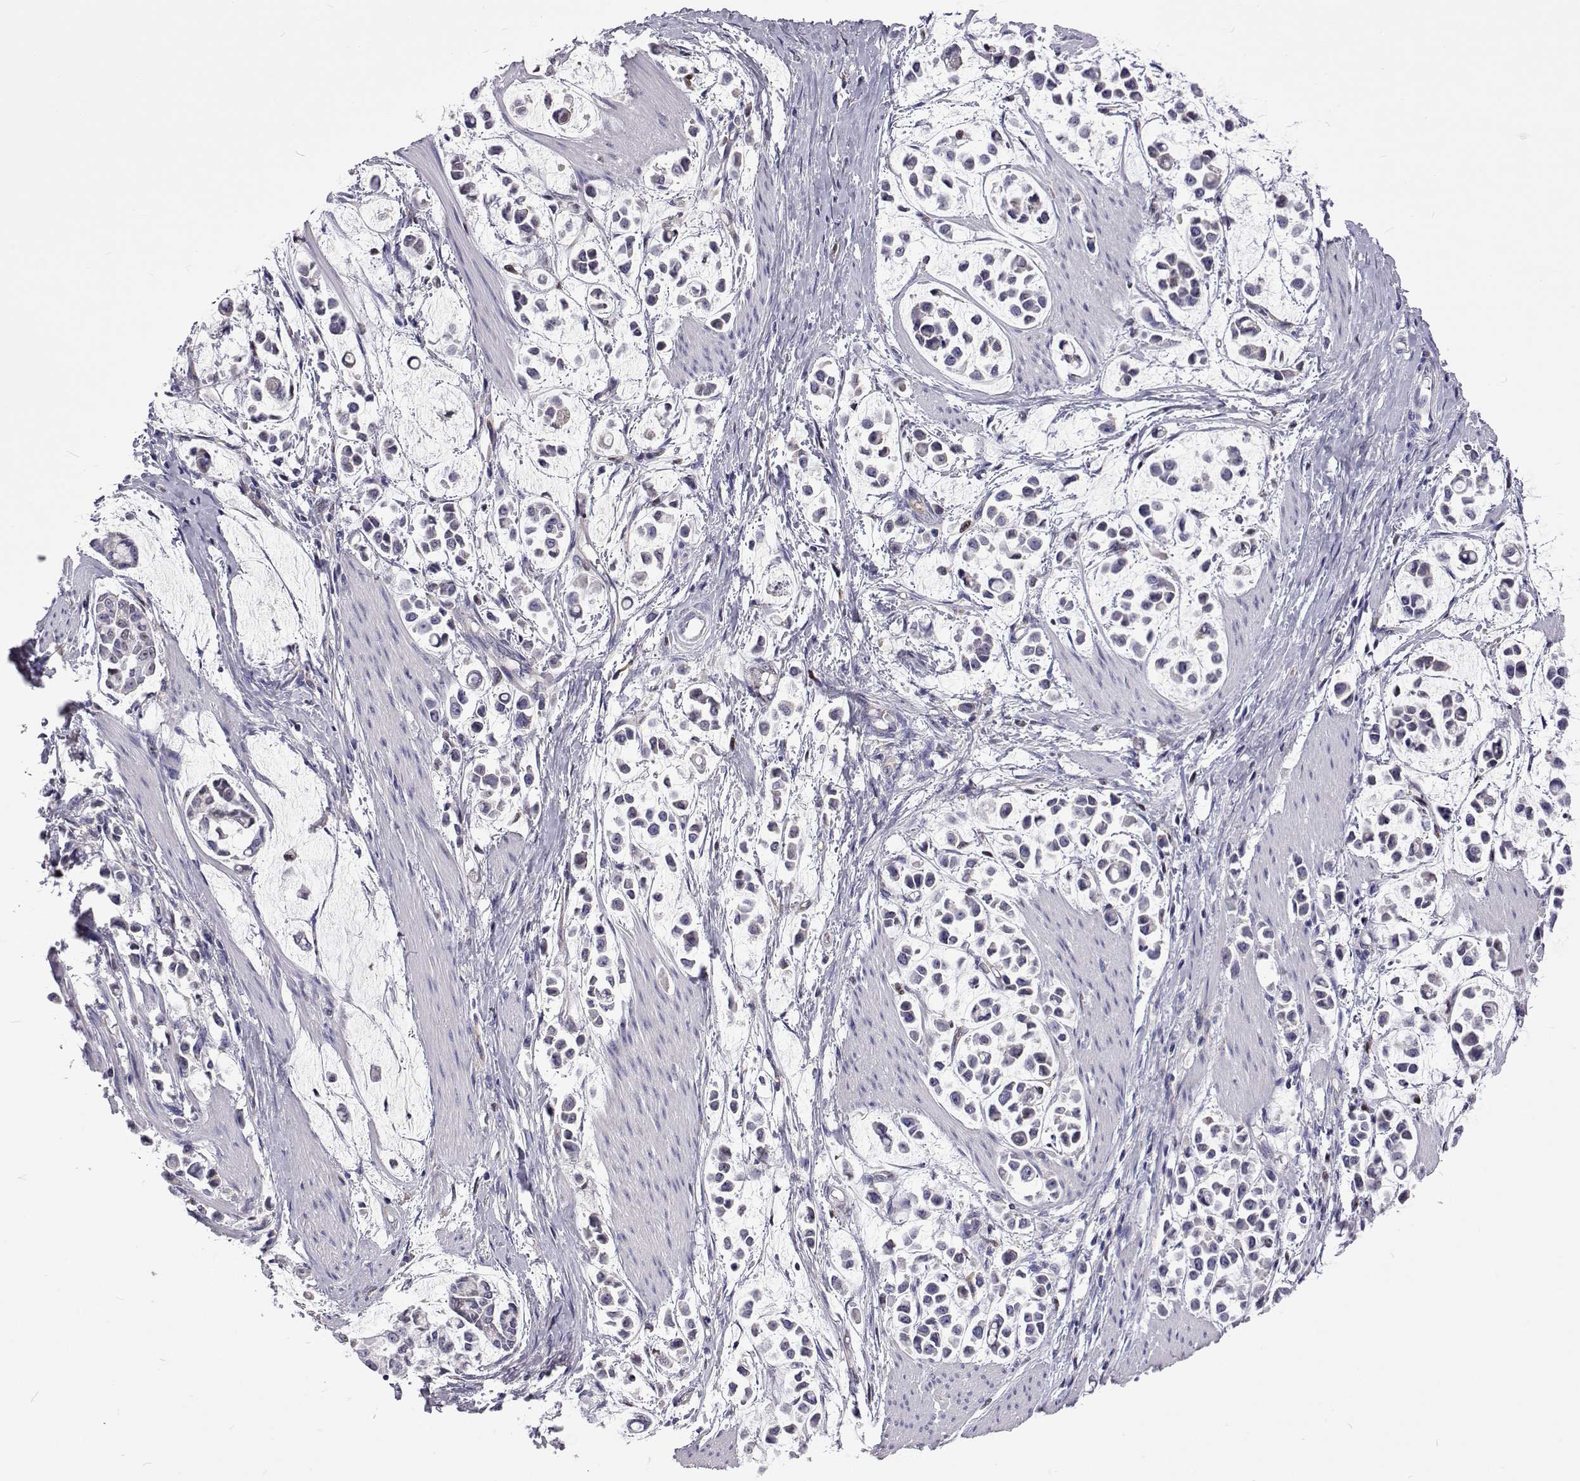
{"staining": {"intensity": "negative", "quantity": "none", "location": "none"}, "tissue": "stomach cancer", "cell_type": "Tumor cells", "image_type": "cancer", "snomed": [{"axis": "morphology", "description": "Adenocarcinoma, NOS"}, {"axis": "topography", "description": "Stomach"}], "caption": "The histopathology image shows no significant positivity in tumor cells of stomach adenocarcinoma.", "gene": "TCF15", "patient": {"sex": "male", "age": 82}}